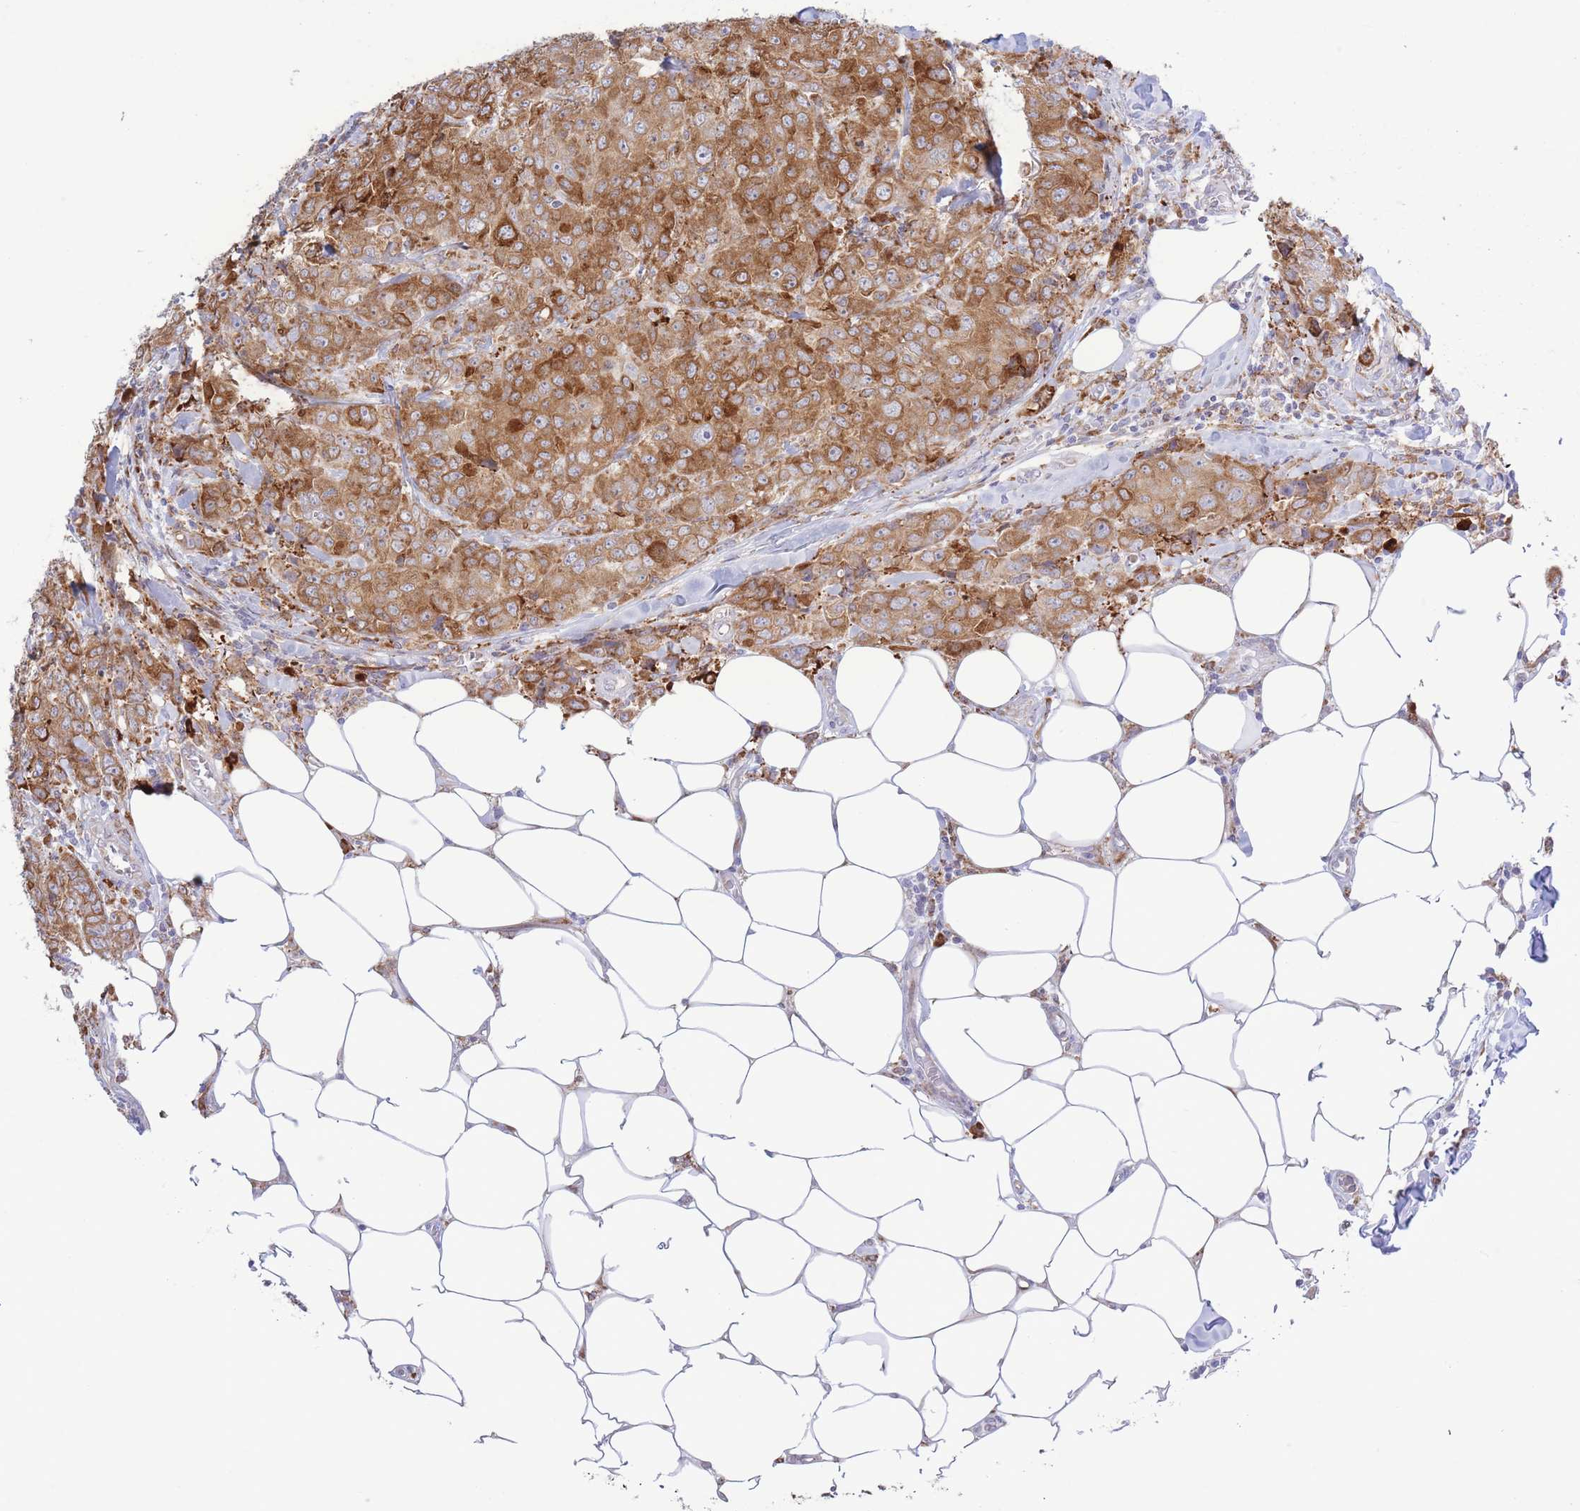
{"staining": {"intensity": "moderate", "quantity": ">75%", "location": "cytoplasmic/membranous"}, "tissue": "breast cancer", "cell_type": "Tumor cells", "image_type": "cancer", "snomed": [{"axis": "morphology", "description": "Duct carcinoma"}, {"axis": "topography", "description": "Breast"}], "caption": "Moderate cytoplasmic/membranous expression for a protein is seen in about >75% of tumor cells of breast cancer using immunohistochemistry.", "gene": "MYDGF", "patient": {"sex": "female", "age": 43}}